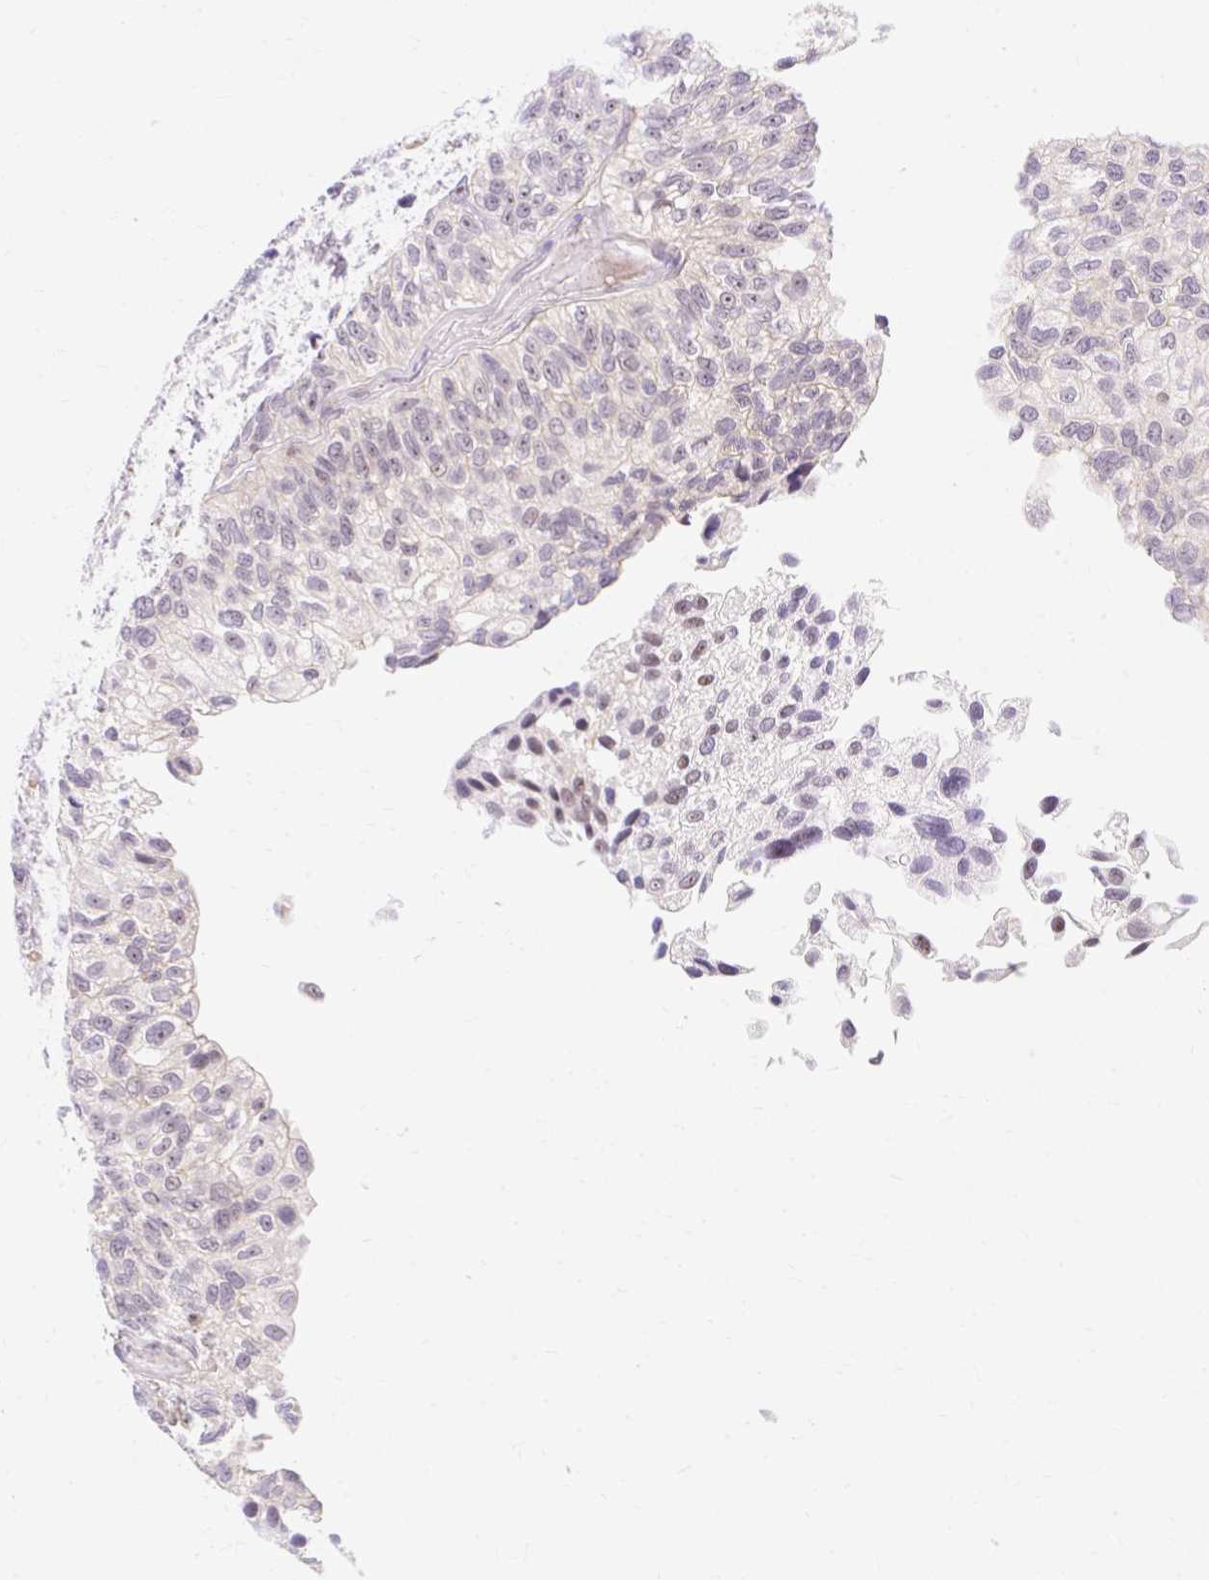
{"staining": {"intensity": "weak", "quantity": "25%-75%", "location": "nuclear"}, "tissue": "urothelial cancer", "cell_type": "Tumor cells", "image_type": "cancer", "snomed": [{"axis": "morphology", "description": "Urothelial carcinoma, NOS"}, {"axis": "topography", "description": "Urinary bladder"}], "caption": "Brown immunohistochemical staining in urothelial cancer demonstrates weak nuclear expression in approximately 25%-75% of tumor cells.", "gene": "OBP2A", "patient": {"sex": "male", "age": 87}}